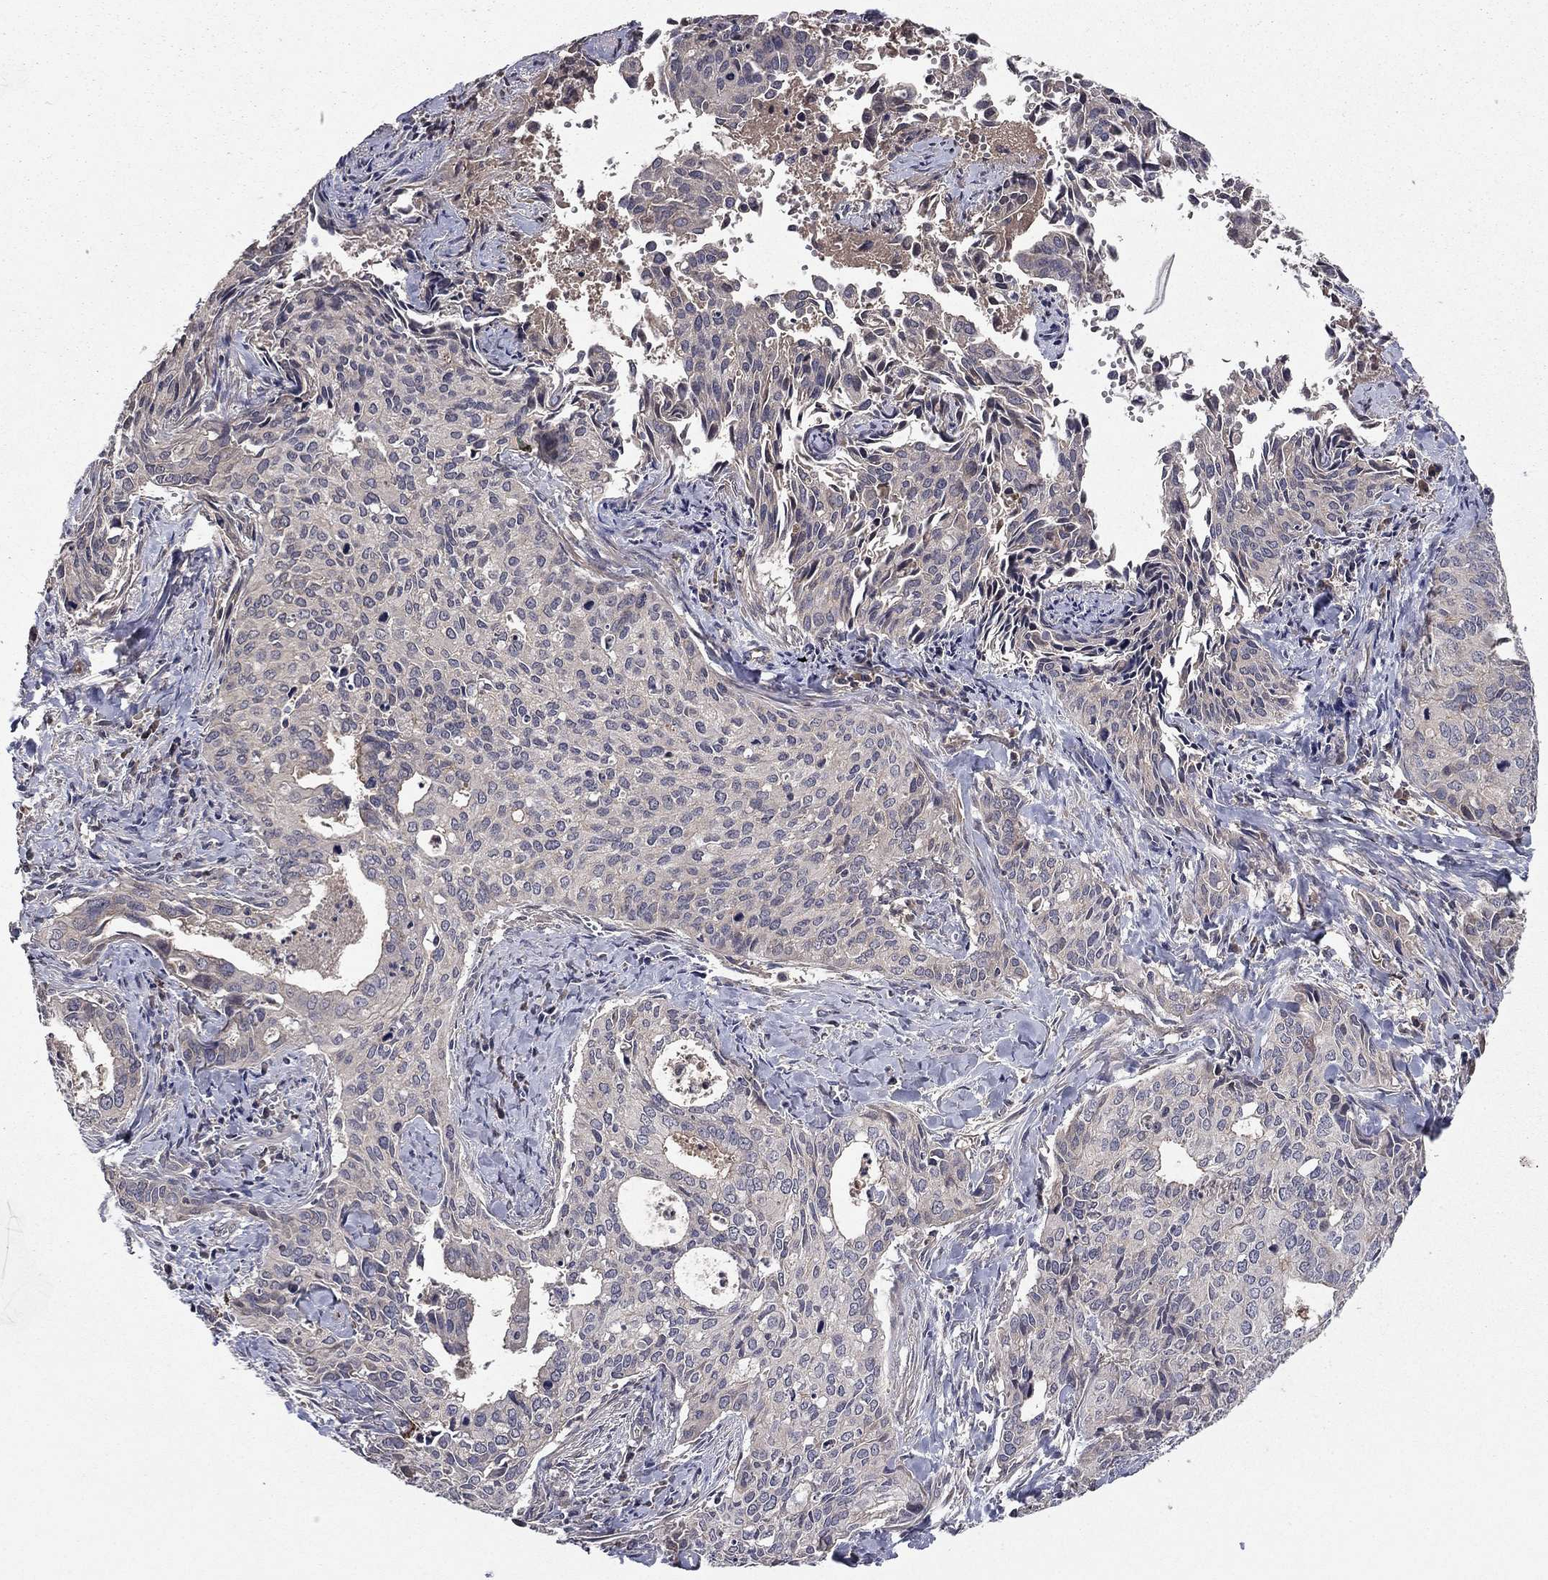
{"staining": {"intensity": "negative", "quantity": "none", "location": "none"}, "tissue": "cervical cancer", "cell_type": "Tumor cells", "image_type": "cancer", "snomed": [{"axis": "morphology", "description": "Squamous cell carcinoma, NOS"}, {"axis": "topography", "description": "Cervix"}], "caption": "Immunohistochemistry (IHC) of human cervical cancer (squamous cell carcinoma) reveals no staining in tumor cells.", "gene": "PROS1", "patient": {"sex": "female", "age": 29}}